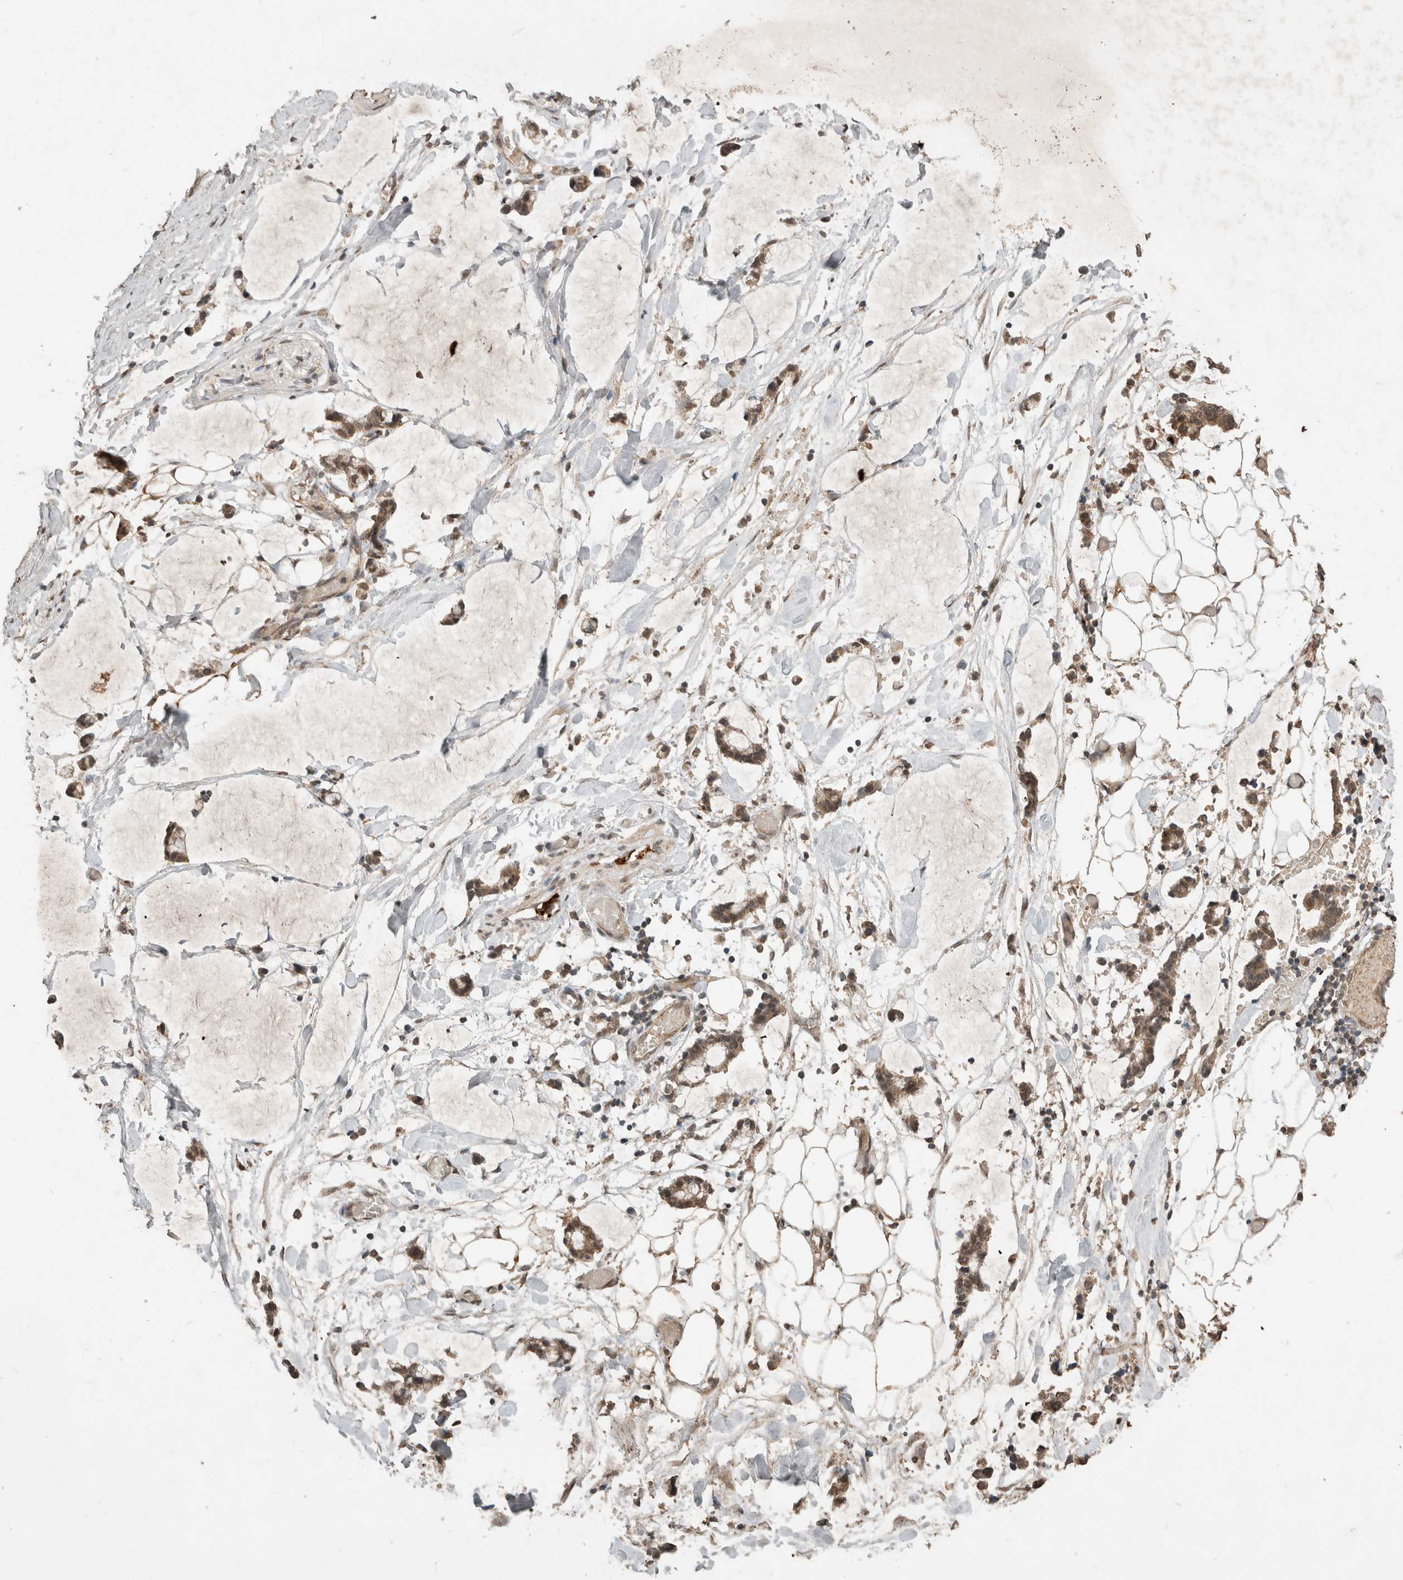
{"staining": {"intensity": "moderate", "quantity": "25%-75%", "location": "cytoplasmic/membranous,nuclear"}, "tissue": "adipose tissue", "cell_type": "Adipocytes", "image_type": "normal", "snomed": [{"axis": "morphology", "description": "Normal tissue, NOS"}, {"axis": "morphology", "description": "Adenocarcinoma, NOS"}, {"axis": "topography", "description": "Smooth muscle"}, {"axis": "topography", "description": "Colon"}], "caption": "Adipose tissue stained with immunohistochemistry (IHC) demonstrates moderate cytoplasmic/membranous,nuclear expression in about 25%-75% of adipocytes. The staining was performed using DAB to visualize the protein expression in brown, while the nuclei were stained in blue with hematoxylin (Magnification: 20x).", "gene": "FAM3A", "patient": {"sex": "male", "age": 14}}